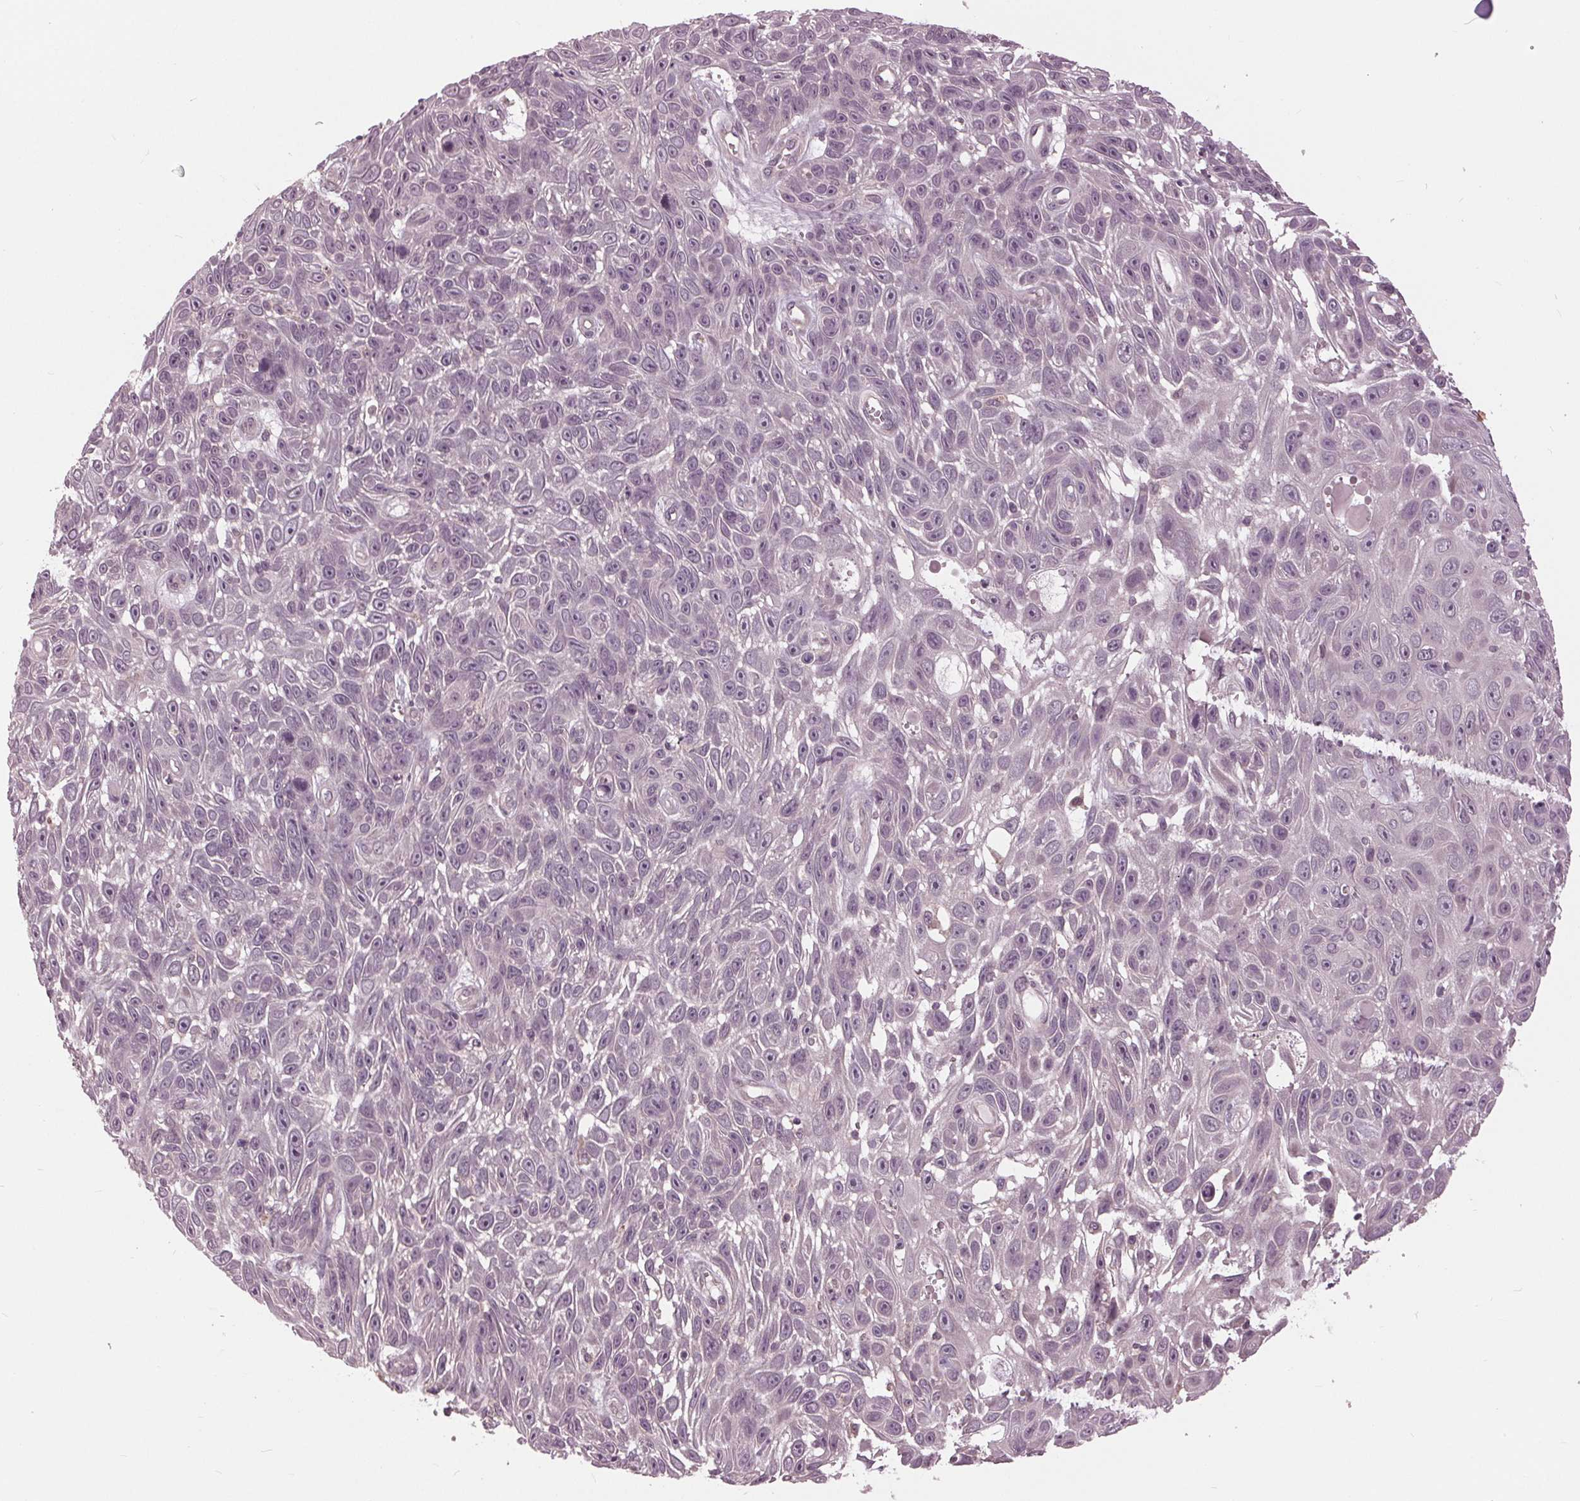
{"staining": {"intensity": "negative", "quantity": "none", "location": "none"}, "tissue": "skin cancer", "cell_type": "Tumor cells", "image_type": "cancer", "snomed": [{"axis": "morphology", "description": "Squamous cell carcinoma, NOS"}, {"axis": "topography", "description": "Skin"}], "caption": "High power microscopy image of an immunohistochemistry (IHC) micrograph of skin squamous cell carcinoma, revealing no significant positivity in tumor cells.", "gene": "SIGLEC6", "patient": {"sex": "male", "age": 82}}